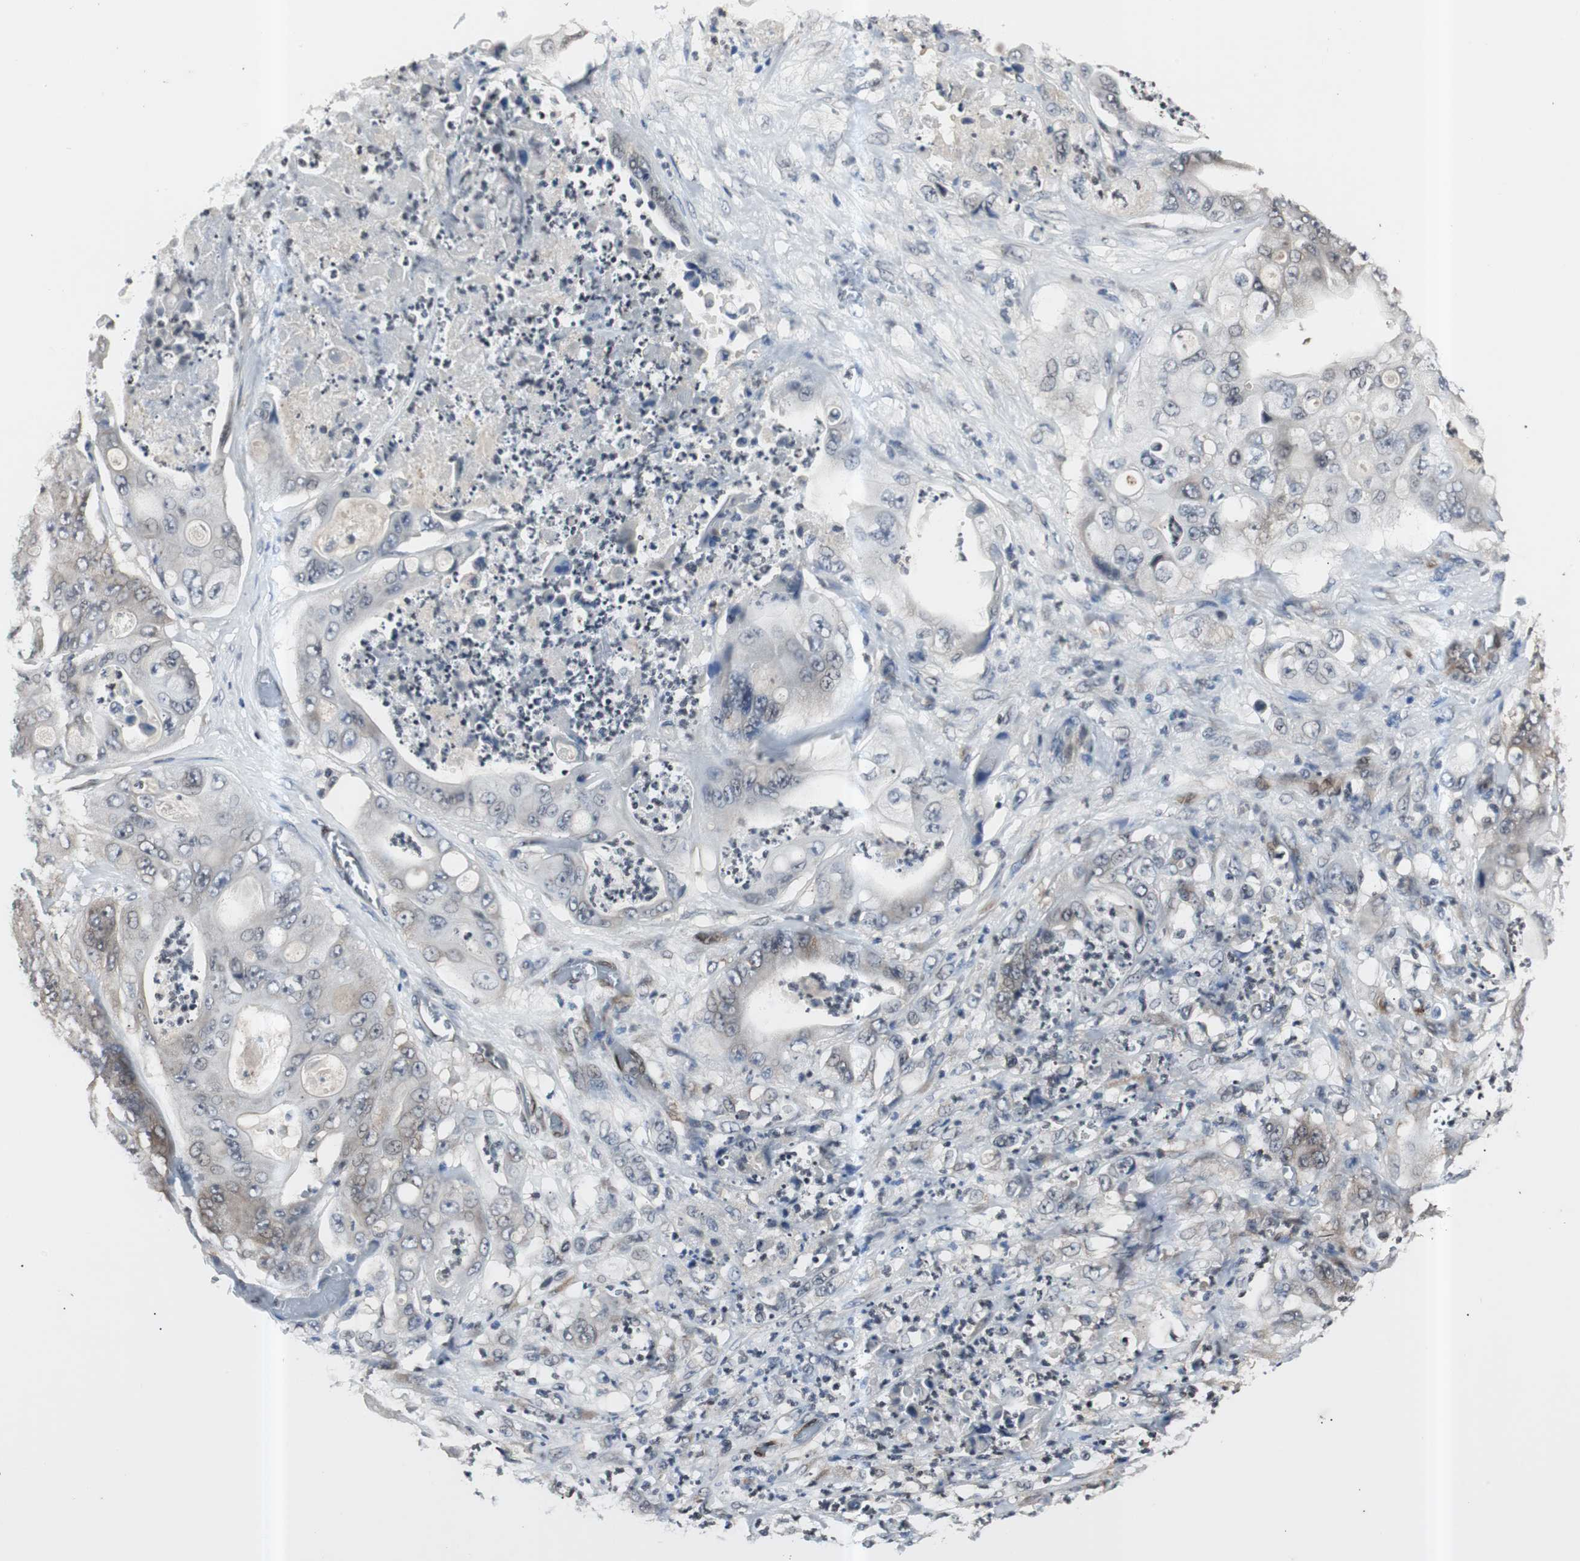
{"staining": {"intensity": "moderate", "quantity": ">75%", "location": "cytoplasmic/membranous"}, "tissue": "stomach cancer", "cell_type": "Tumor cells", "image_type": "cancer", "snomed": [{"axis": "morphology", "description": "Adenocarcinoma, NOS"}, {"axis": "topography", "description": "Stomach"}], "caption": "This micrograph exhibits adenocarcinoma (stomach) stained with IHC to label a protein in brown. The cytoplasmic/membranous of tumor cells show moderate positivity for the protein. Nuclei are counter-stained blue.", "gene": "SMAD1", "patient": {"sex": "female", "age": 73}}